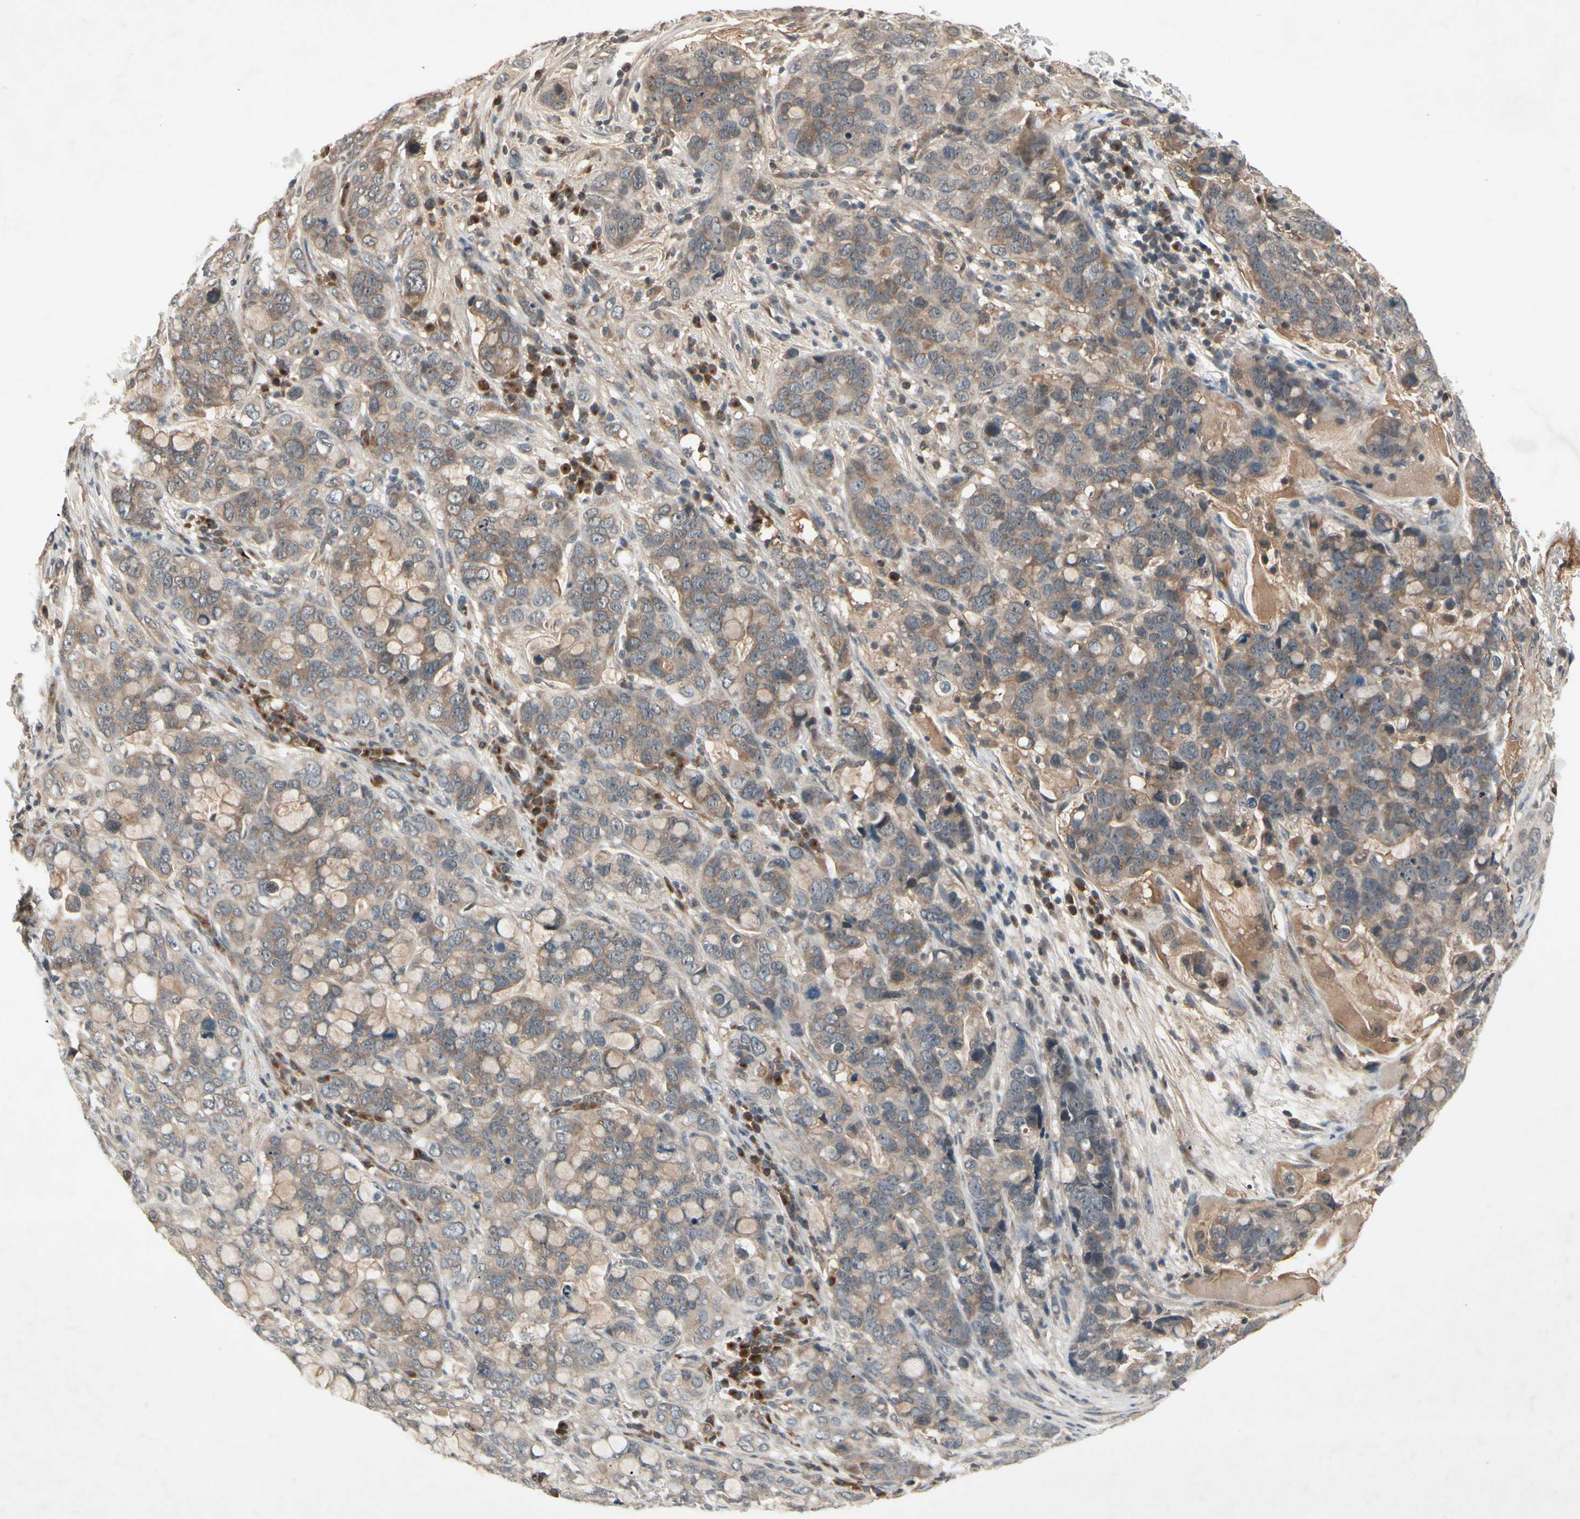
{"staining": {"intensity": "moderate", "quantity": ">75%", "location": "cytoplasmic/membranous"}, "tissue": "stomach cancer", "cell_type": "Tumor cells", "image_type": "cancer", "snomed": [{"axis": "morphology", "description": "Adenocarcinoma, NOS"}, {"axis": "topography", "description": "Stomach, lower"}], "caption": "Immunohistochemistry staining of adenocarcinoma (stomach), which exhibits medium levels of moderate cytoplasmic/membranous staining in about >75% of tumor cells indicating moderate cytoplasmic/membranous protein staining. The staining was performed using DAB (brown) for protein detection and nuclei were counterstained in hematoxylin (blue).", "gene": "NSF", "patient": {"sex": "male", "age": 84}}